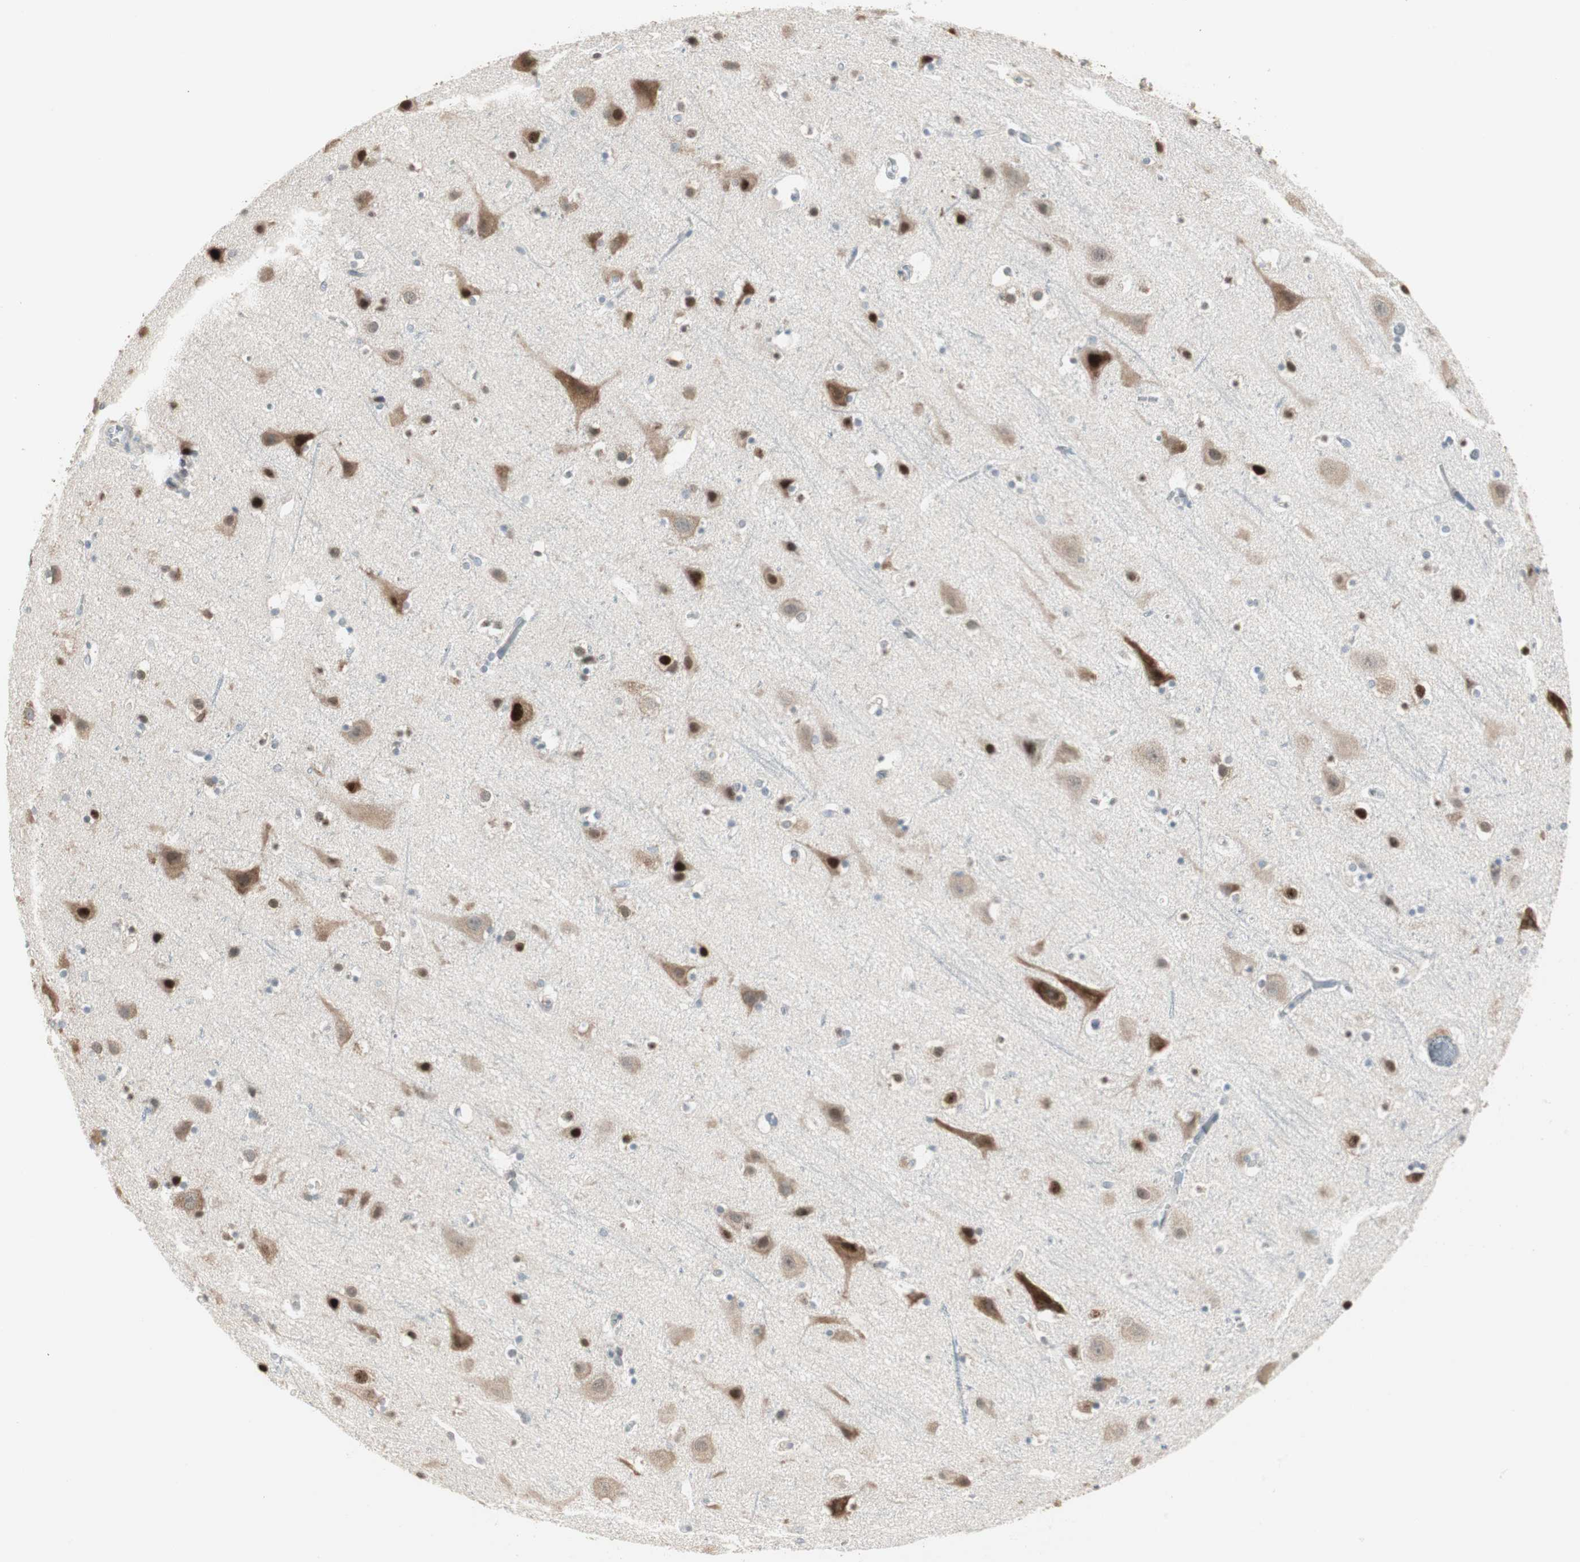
{"staining": {"intensity": "weak", "quantity": "25%-75%", "location": "cytoplasmic/membranous"}, "tissue": "cerebral cortex", "cell_type": "Endothelial cells", "image_type": "normal", "snomed": [{"axis": "morphology", "description": "Normal tissue, NOS"}, {"axis": "topography", "description": "Cerebral cortex"}], "caption": "A histopathology image of cerebral cortex stained for a protein displays weak cytoplasmic/membranous brown staining in endothelial cells. Immunohistochemistry stains the protein of interest in brown and the nuclei are stained blue.", "gene": "ZFP36", "patient": {"sex": "male", "age": 45}}